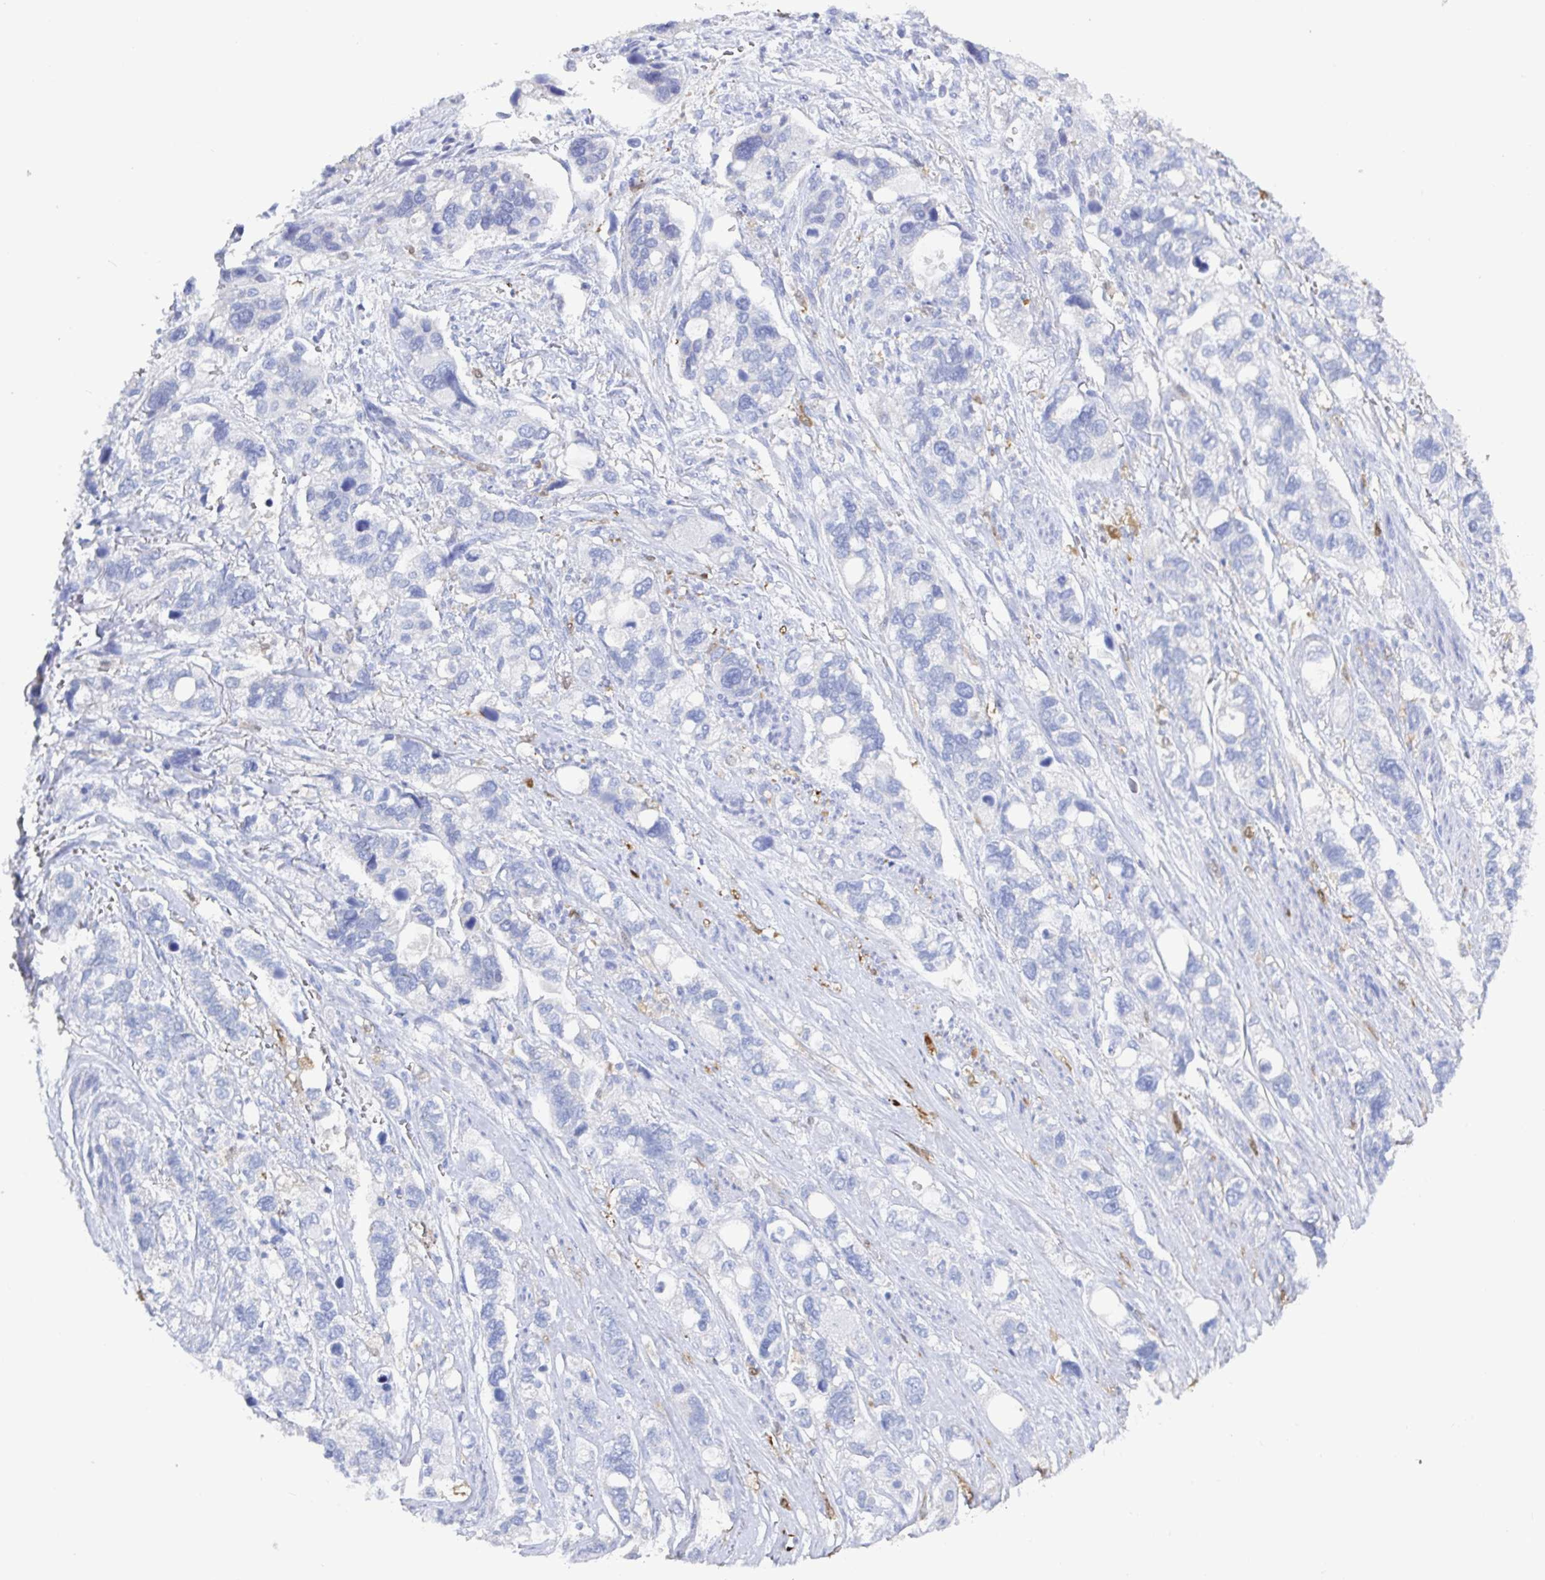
{"staining": {"intensity": "negative", "quantity": "none", "location": "none"}, "tissue": "stomach cancer", "cell_type": "Tumor cells", "image_type": "cancer", "snomed": [{"axis": "morphology", "description": "Adenocarcinoma, NOS"}, {"axis": "topography", "description": "Stomach, upper"}], "caption": "High power microscopy image of an IHC image of stomach cancer (adenocarcinoma), revealing no significant staining in tumor cells.", "gene": "OR2A4", "patient": {"sex": "female", "age": 81}}